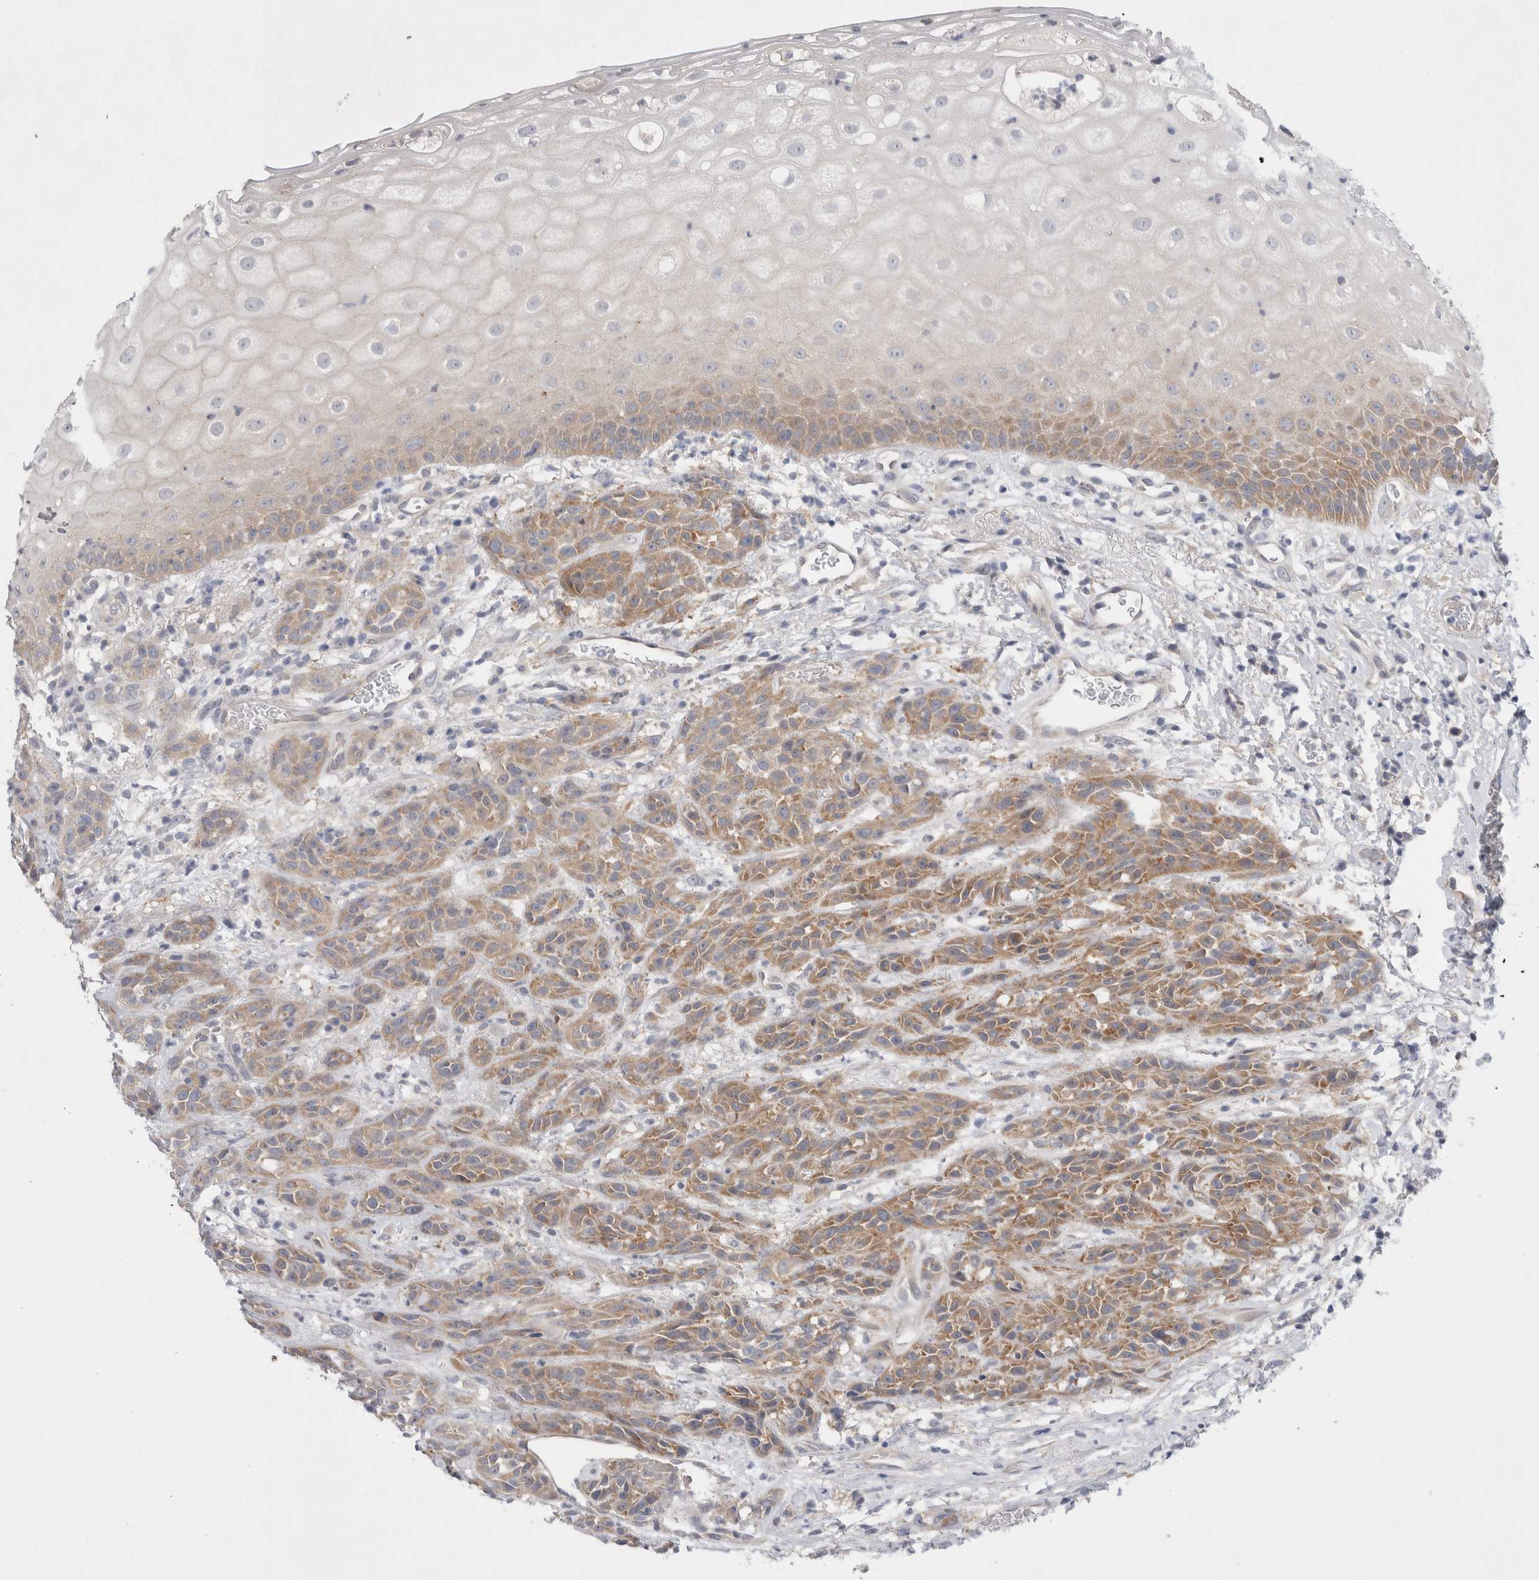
{"staining": {"intensity": "moderate", "quantity": ">75%", "location": "cytoplasmic/membranous"}, "tissue": "head and neck cancer", "cell_type": "Tumor cells", "image_type": "cancer", "snomed": [{"axis": "morphology", "description": "Normal tissue, NOS"}, {"axis": "morphology", "description": "Squamous cell carcinoma, NOS"}, {"axis": "topography", "description": "Cartilage tissue"}, {"axis": "topography", "description": "Head-Neck"}], "caption": "Brown immunohistochemical staining in human squamous cell carcinoma (head and neck) reveals moderate cytoplasmic/membranous staining in approximately >75% of tumor cells.", "gene": "WIPF2", "patient": {"sex": "male", "age": 62}}